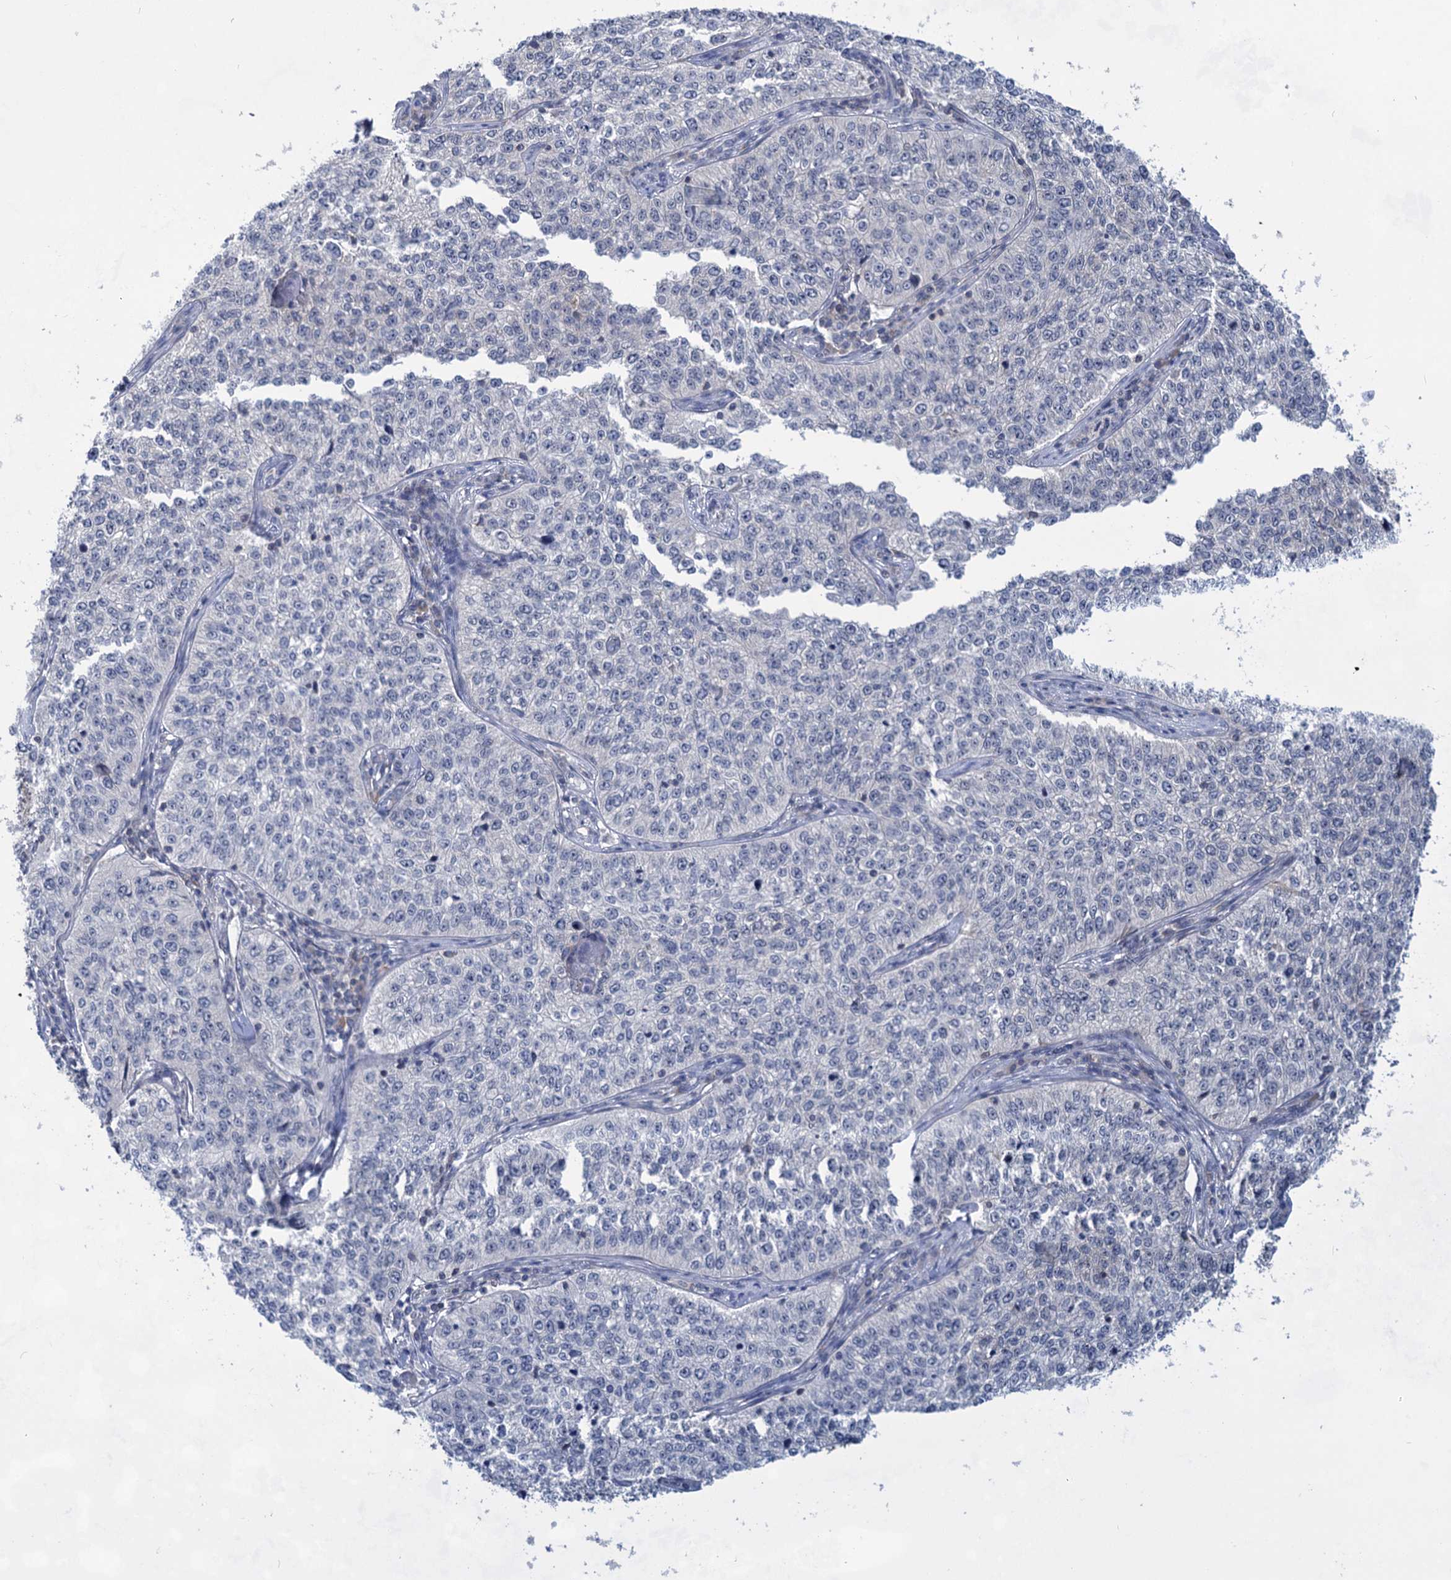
{"staining": {"intensity": "negative", "quantity": "none", "location": "none"}, "tissue": "cervical cancer", "cell_type": "Tumor cells", "image_type": "cancer", "snomed": [{"axis": "morphology", "description": "Squamous cell carcinoma, NOS"}, {"axis": "topography", "description": "Cervix"}], "caption": "This is an immunohistochemistry (IHC) histopathology image of human squamous cell carcinoma (cervical). There is no expression in tumor cells.", "gene": "TTC17", "patient": {"sex": "female", "age": 35}}